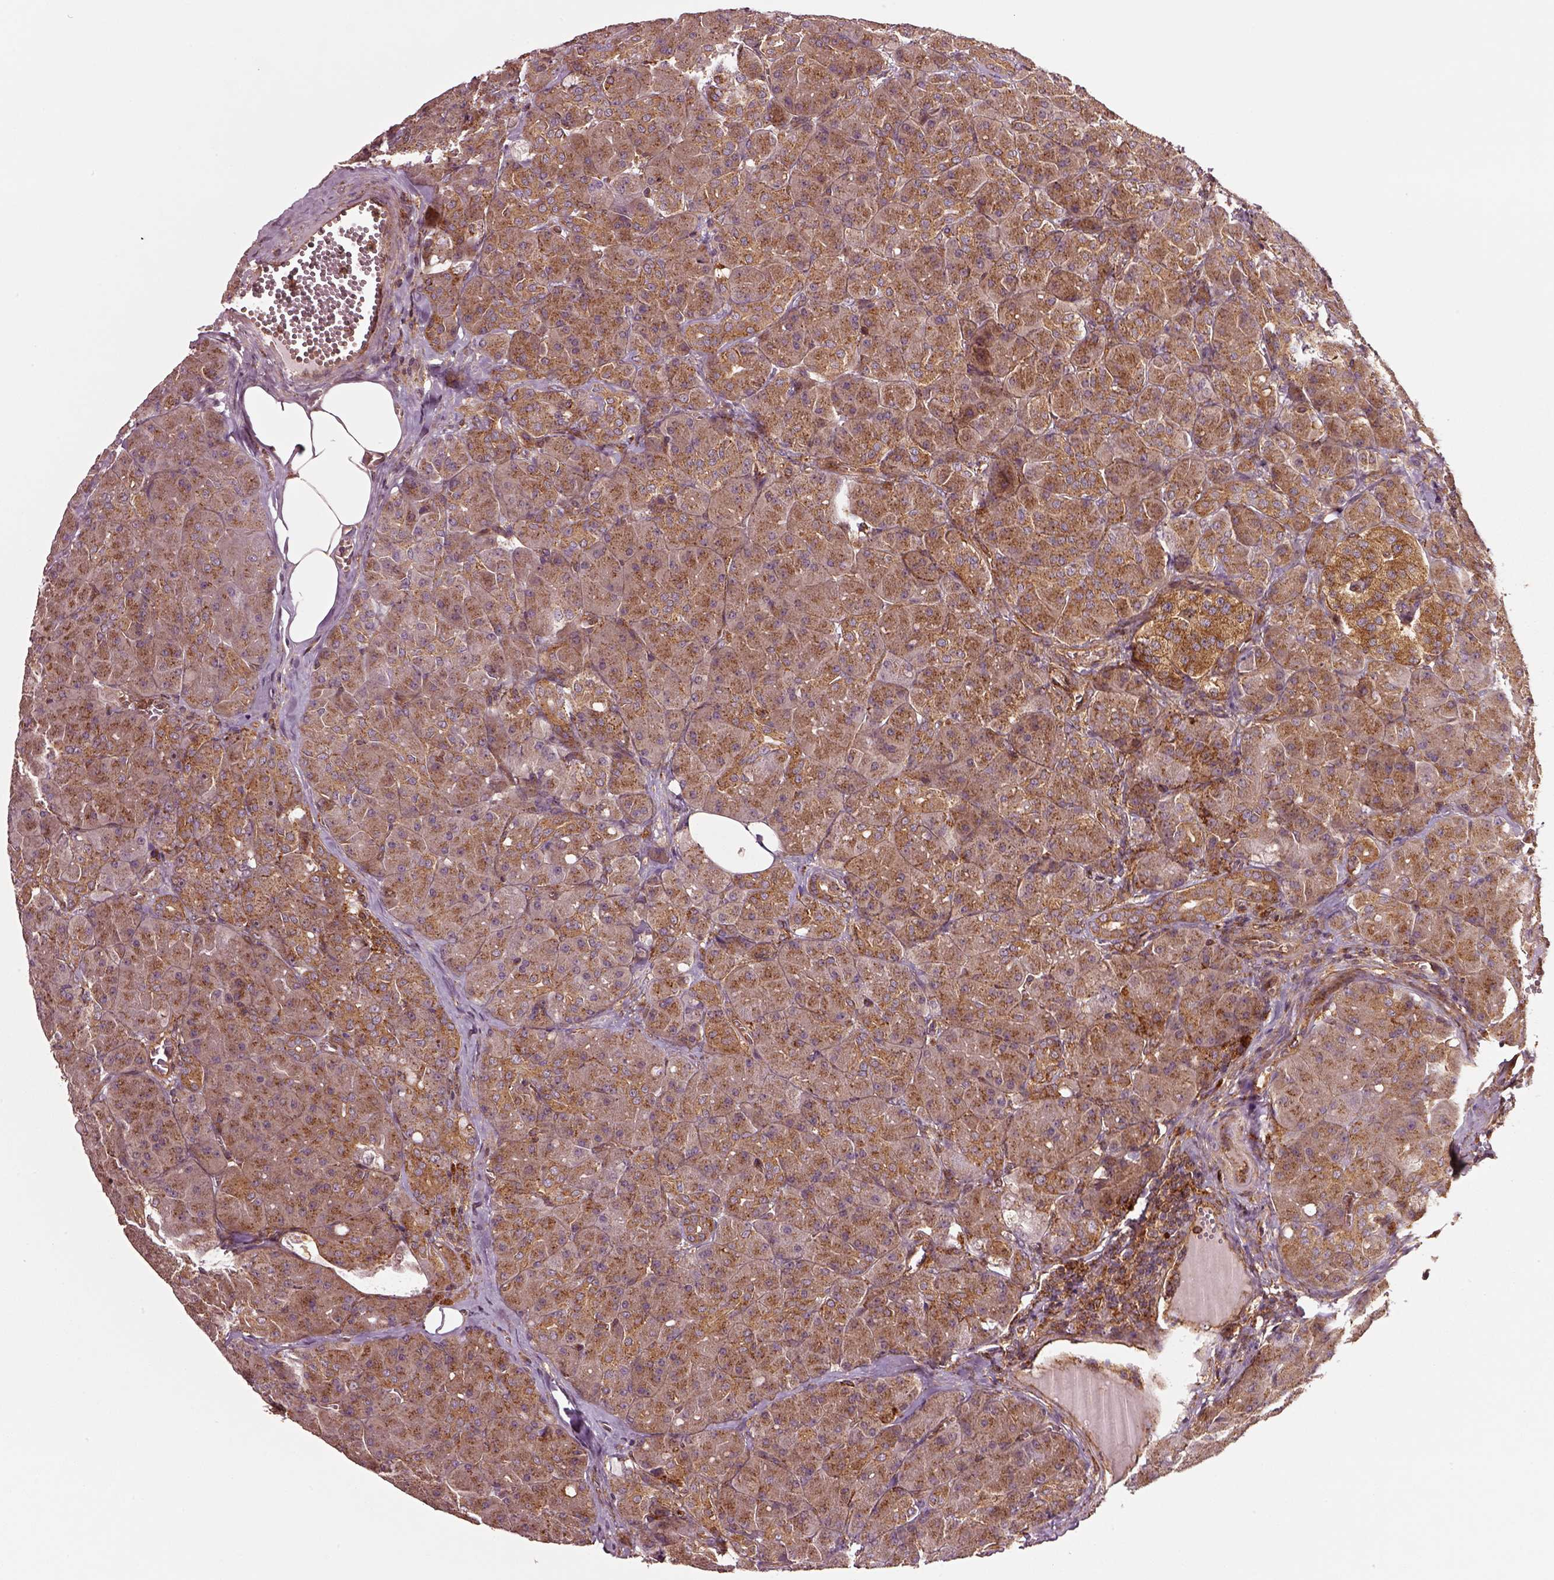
{"staining": {"intensity": "moderate", "quantity": ">75%", "location": "cytoplasmic/membranous"}, "tissue": "pancreas", "cell_type": "Exocrine glandular cells", "image_type": "normal", "snomed": [{"axis": "morphology", "description": "Normal tissue, NOS"}, {"axis": "topography", "description": "Pancreas"}], "caption": "Pancreas stained with immunohistochemistry reveals moderate cytoplasmic/membranous positivity in approximately >75% of exocrine glandular cells. The protein is shown in brown color, while the nuclei are stained blue.", "gene": "WASHC2A", "patient": {"sex": "male", "age": 55}}